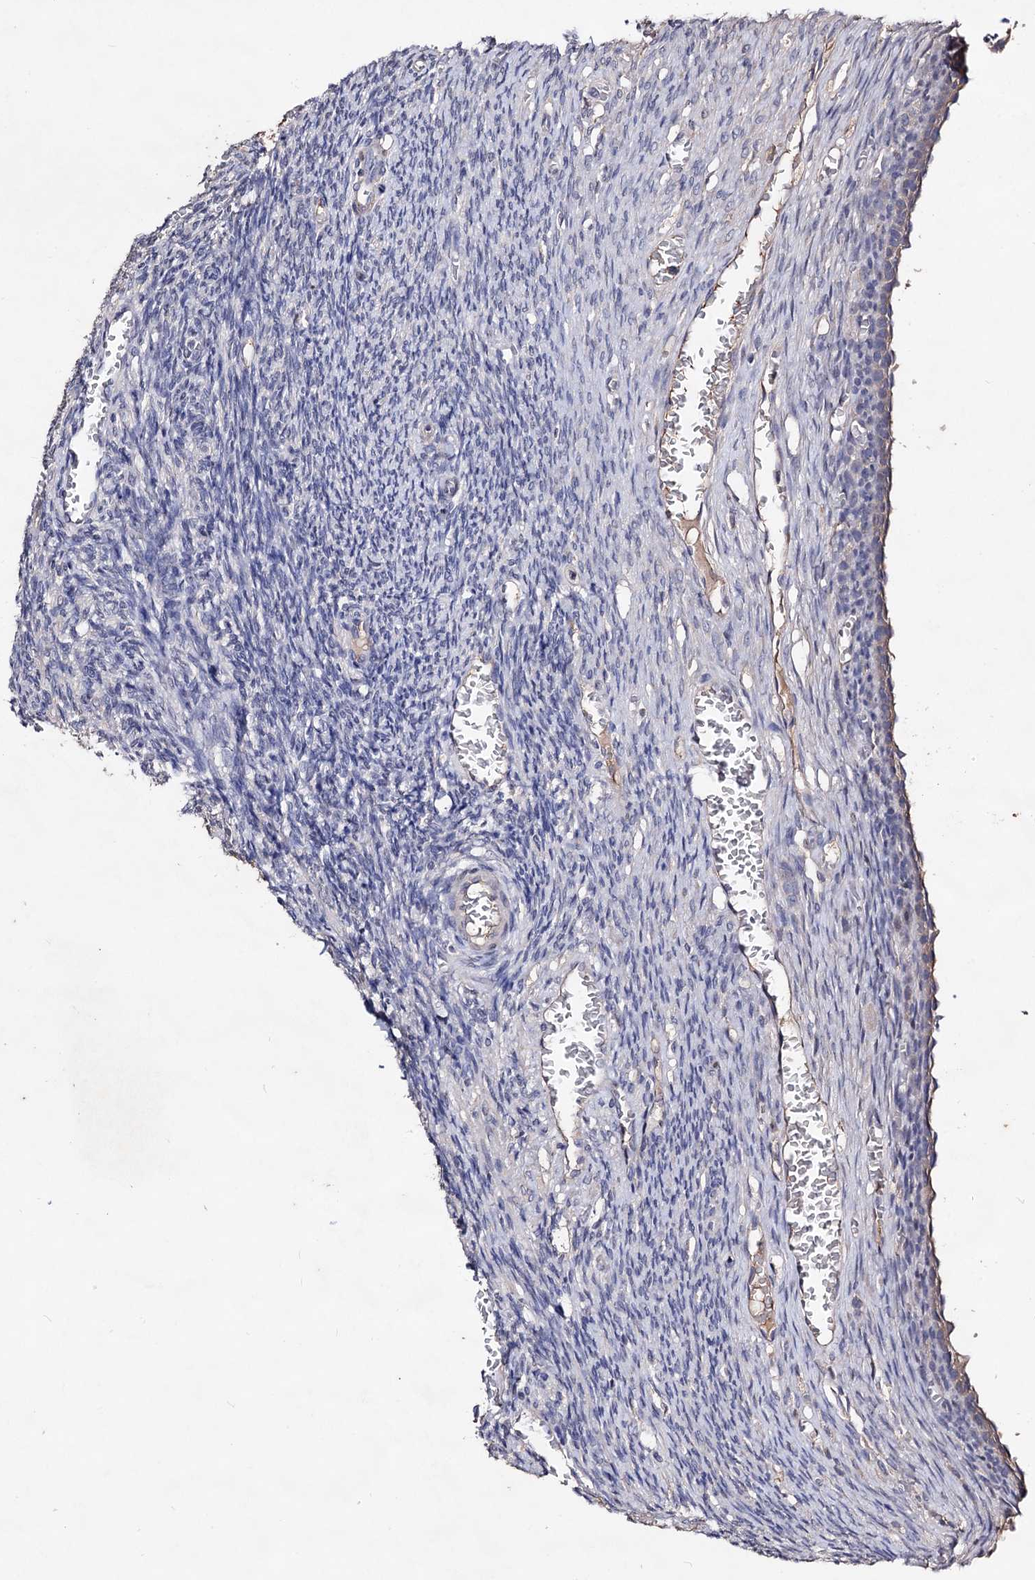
{"staining": {"intensity": "negative", "quantity": "none", "location": "none"}, "tissue": "ovary", "cell_type": "Ovarian stroma cells", "image_type": "normal", "snomed": [{"axis": "morphology", "description": "Normal tissue, NOS"}, {"axis": "topography", "description": "Ovary"}], "caption": "Protein analysis of normal ovary reveals no significant positivity in ovarian stroma cells.", "gene": "PLIN1", "patient": {"sex": "female", "age": 27}}